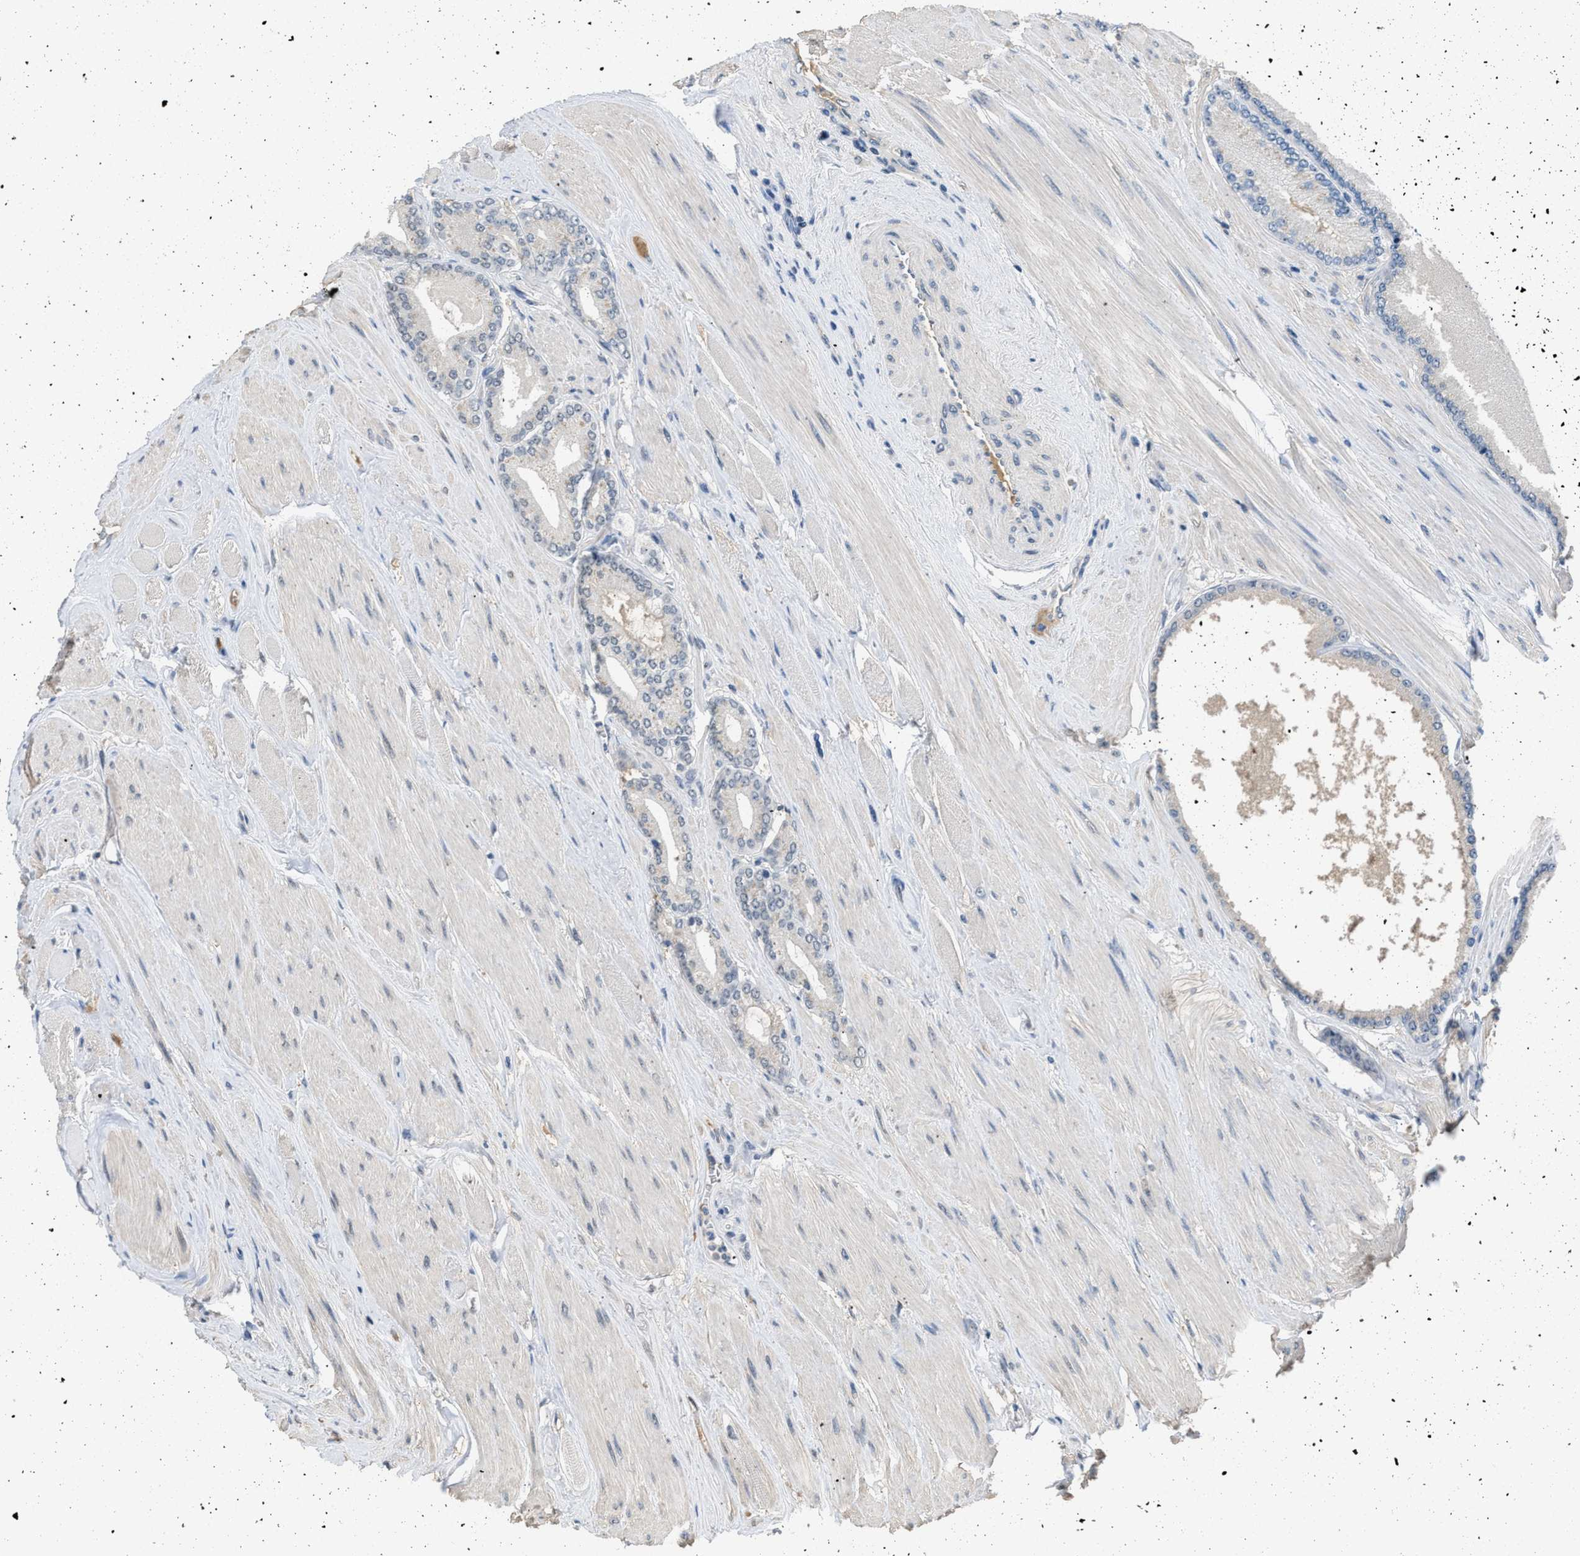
{"staining": {"intensity": "negative", "quantity": "none", "location": "none"}, "tissue": "prostate cancer", "cell_type": "Tumor cells", "image_type": "cancer", "snomed": [{"axis": "morphology", "description": "Adenocarcinoma, High grade"}, {"axis": "topography", "description": "Prostate"}], "caption": "IHC of adenocarcinoma (high-grade) (prostate) demonstrates no staining in tumor cells.", "gene": "TERF2IP", "patient": {"sex": "male", "age": 61}}